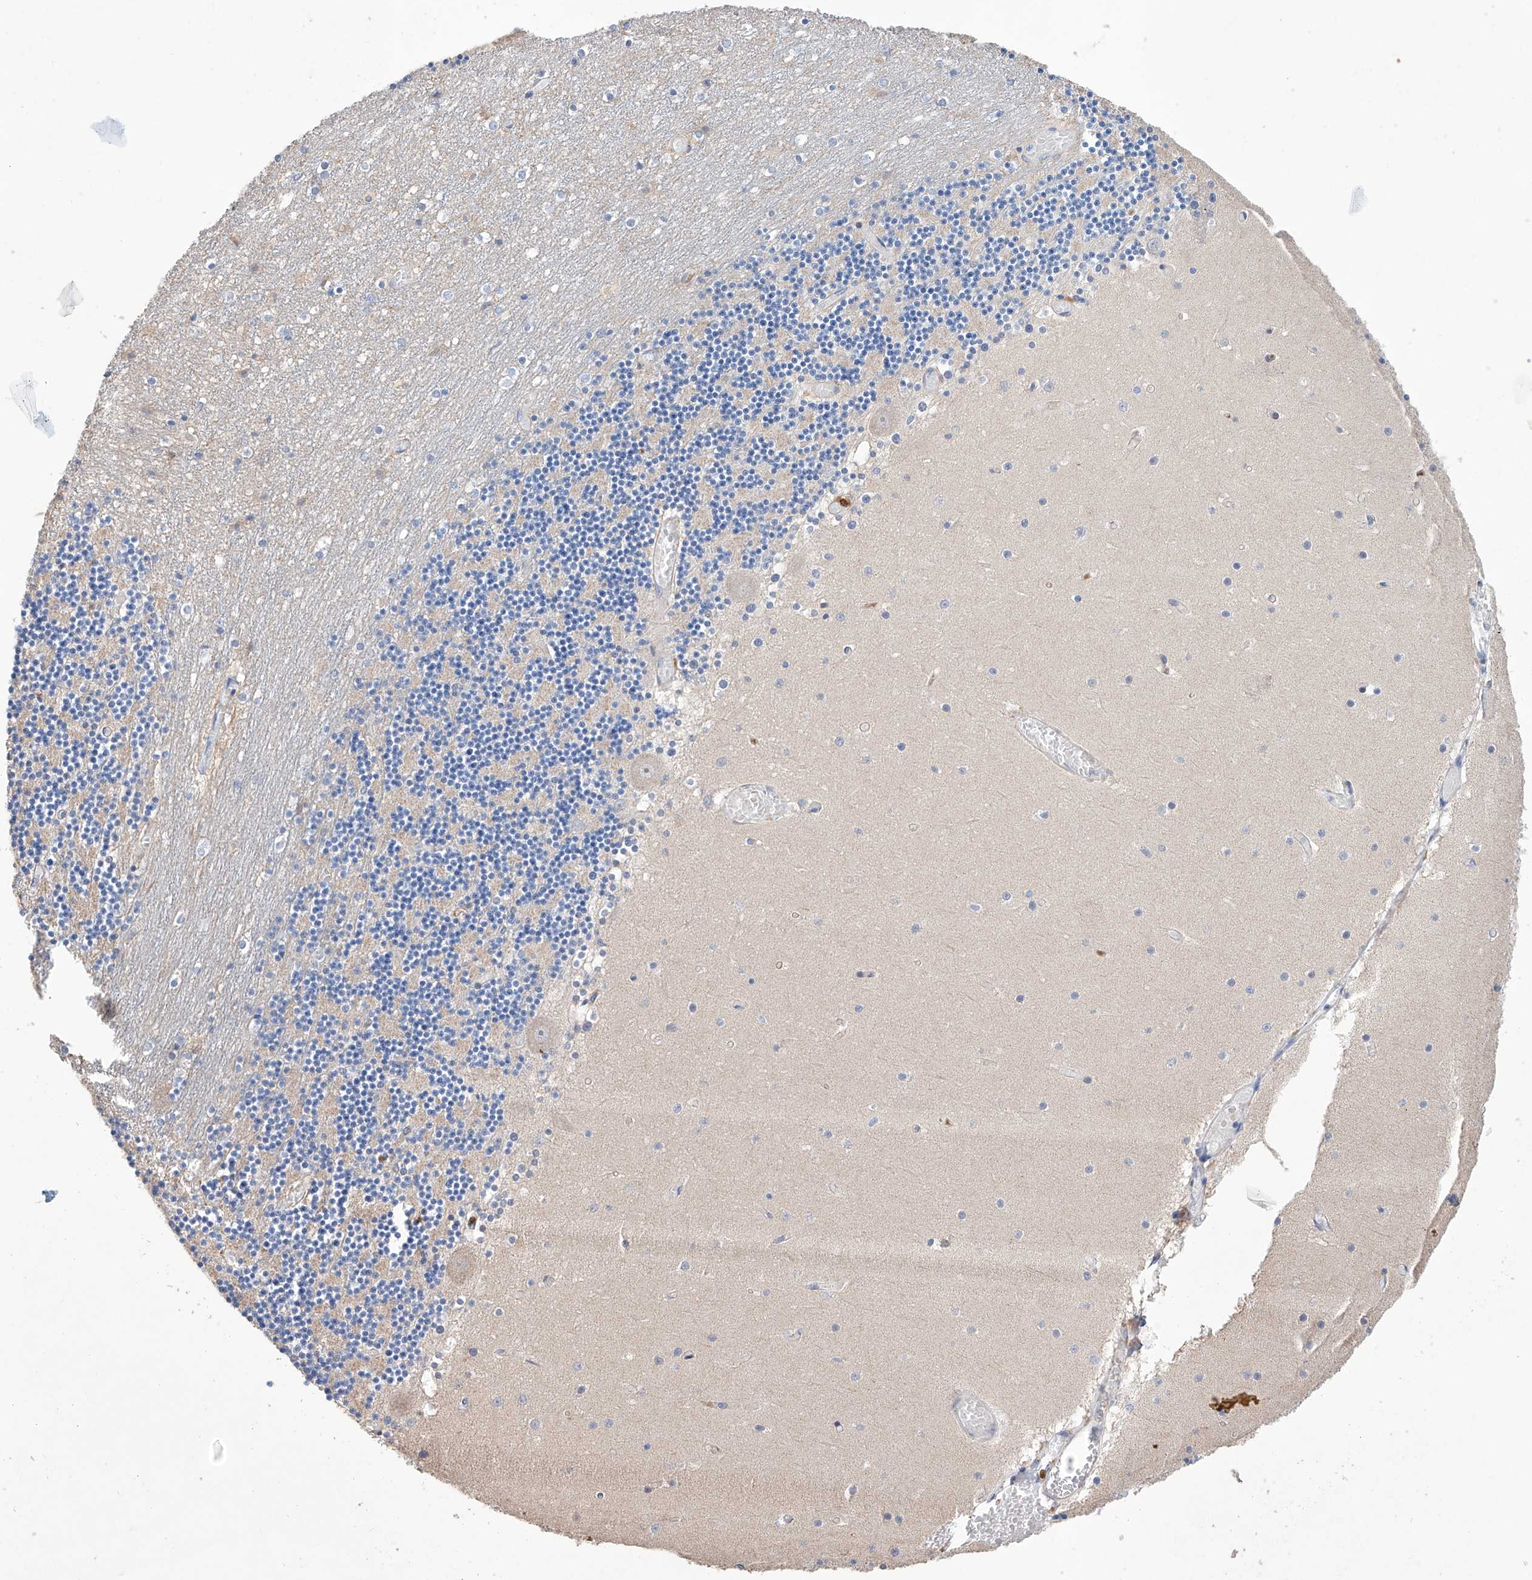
{"staining": {"intensity": "weak", "quantity": "<25%", "location": "cytoplasmic/membranous"}, "tissue": "cerebellum", "cell_type": "Cells in granular layer", "image_type": "normal", "snomed": [{"axis": "morphology", "description": "Normal tissue, NOS"}, {"axis": "topography", "description": "Cerebellum"}], "caption": "Cells in granular layer show no significant protein positivity in unremarkable cerebellum. The staining is performed using DAB (3,3'-diaminobenzidine) brown chromogen with nuclei counter-stained in using hematoxylin.", "gene": "AFG1L", "patient": {"sex": "female", "age": 28}}